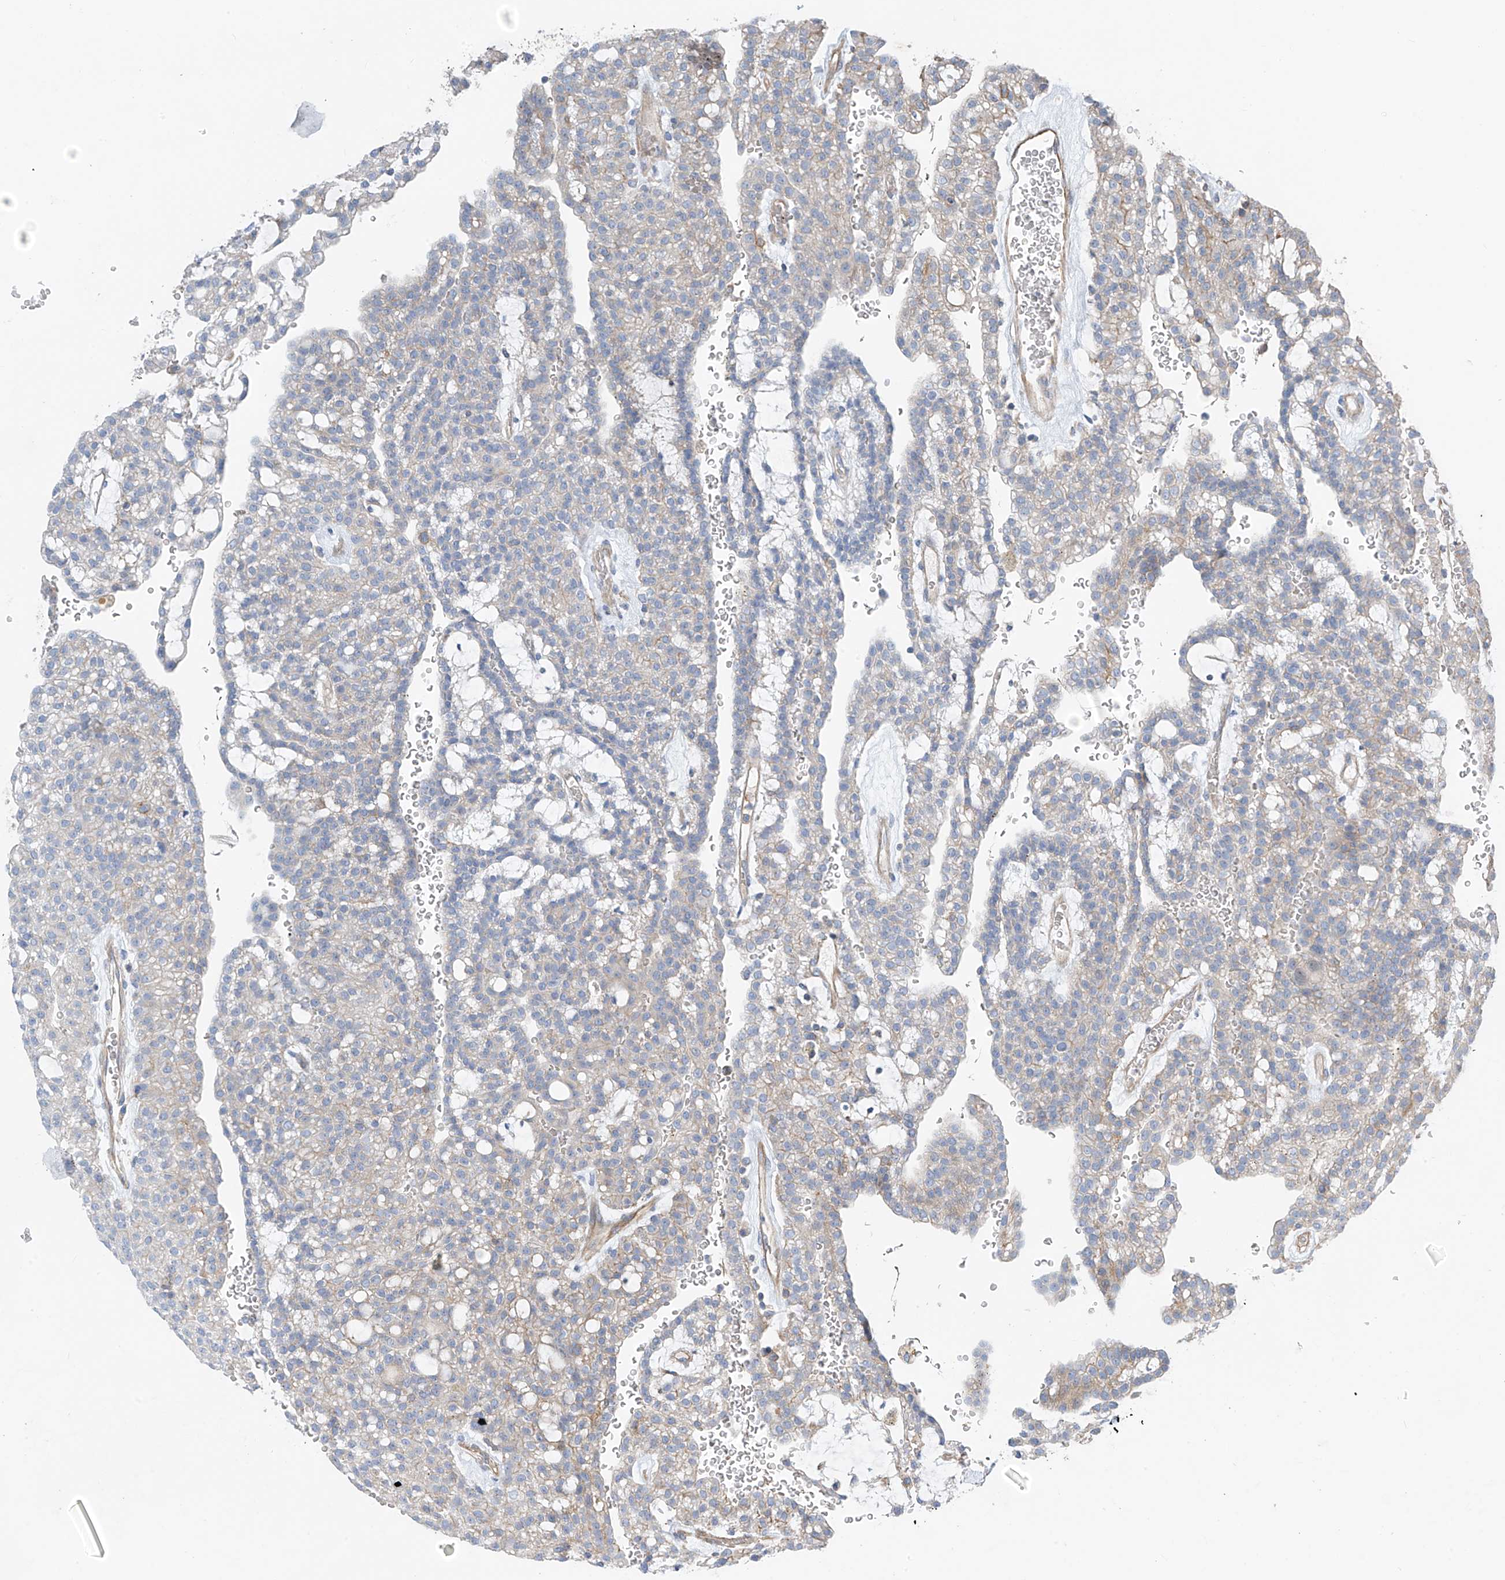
{"staining": {"intensity": "weak", "quantity": "<25%", "location": "cytoplasmic/membranous"}, "tissue": "renal cancer", "cell_type": "Tumor cells", "image_type": "cancer", "snomed": [{"axis": "morphology", "description": "Adenocarcinoma, NOS"}, {"axis": "topography", "description": "Kidney"}], "caption": "Image shows no significant protein staining in tumor cells of adenocarcinoma (renal).", "gene": "SLC1A5", "patient": {"sex": "male", "age": 63}}